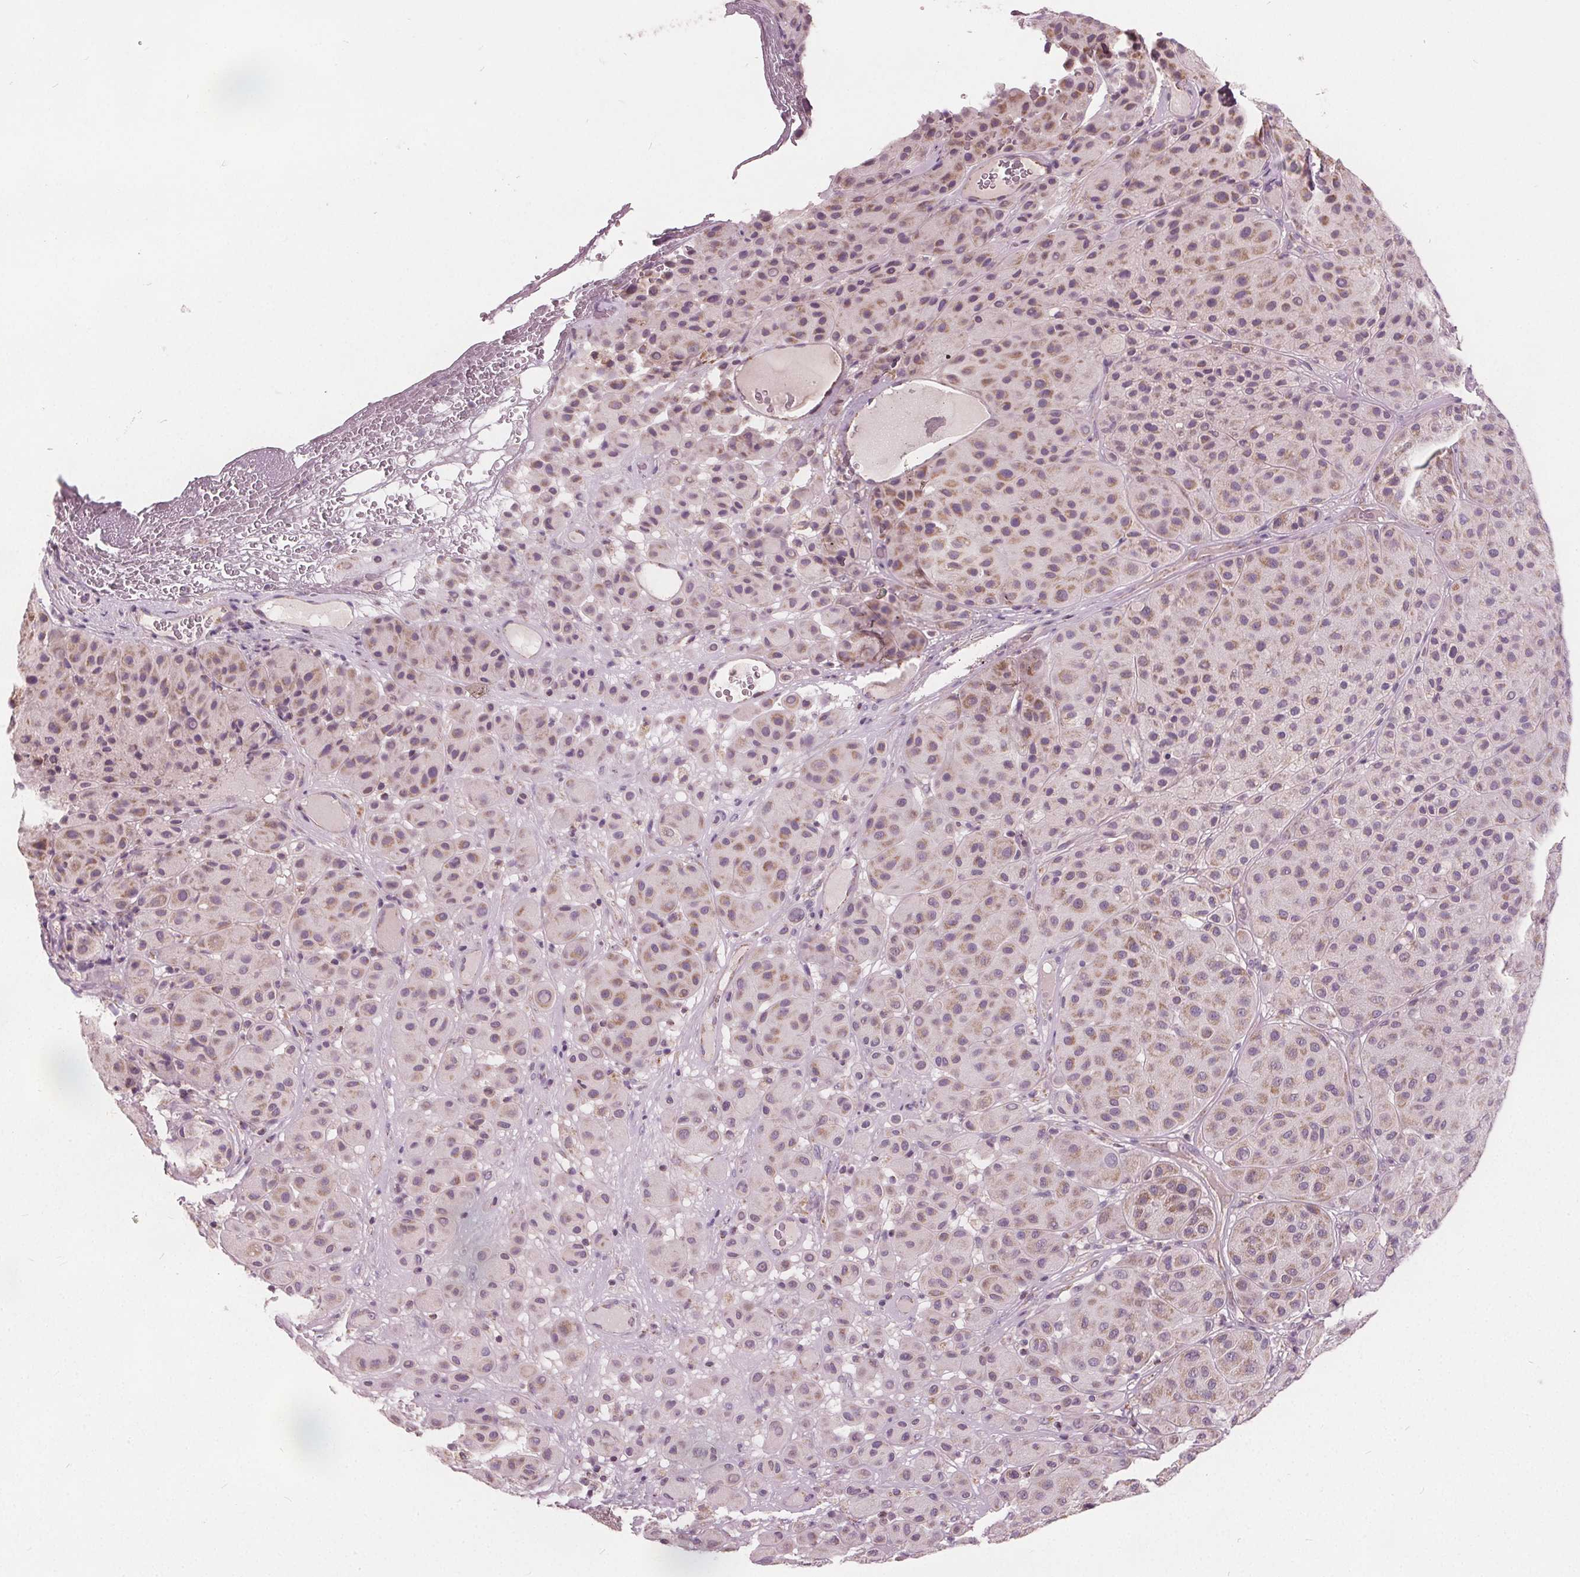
{"staining": {"intensity": "moderate", "quantity": ">75%", "location": "cytoplasmic/membranous"}, "tissue": "melanoma", "cell_type": "Tumor cells", "image_type": "cancer", "snomed": [{"axis": "morphology", "description": "Malignant melanoma, Metastatic site"}, {"axis": "topography", "description": "Smooth muscle"}], "caption": "IHC photomicrograph of neoplastic tissue: human melanoma stained using immunohistochemistry demonstrates medium levels of moderate protein expression localized specifically in the cytoplasmic/membranous of tumor cells, appearing as a cytoplasmic/membranous brown color.", "gene": "ECI2", "patient": {"sex": "male", "age": 41}}